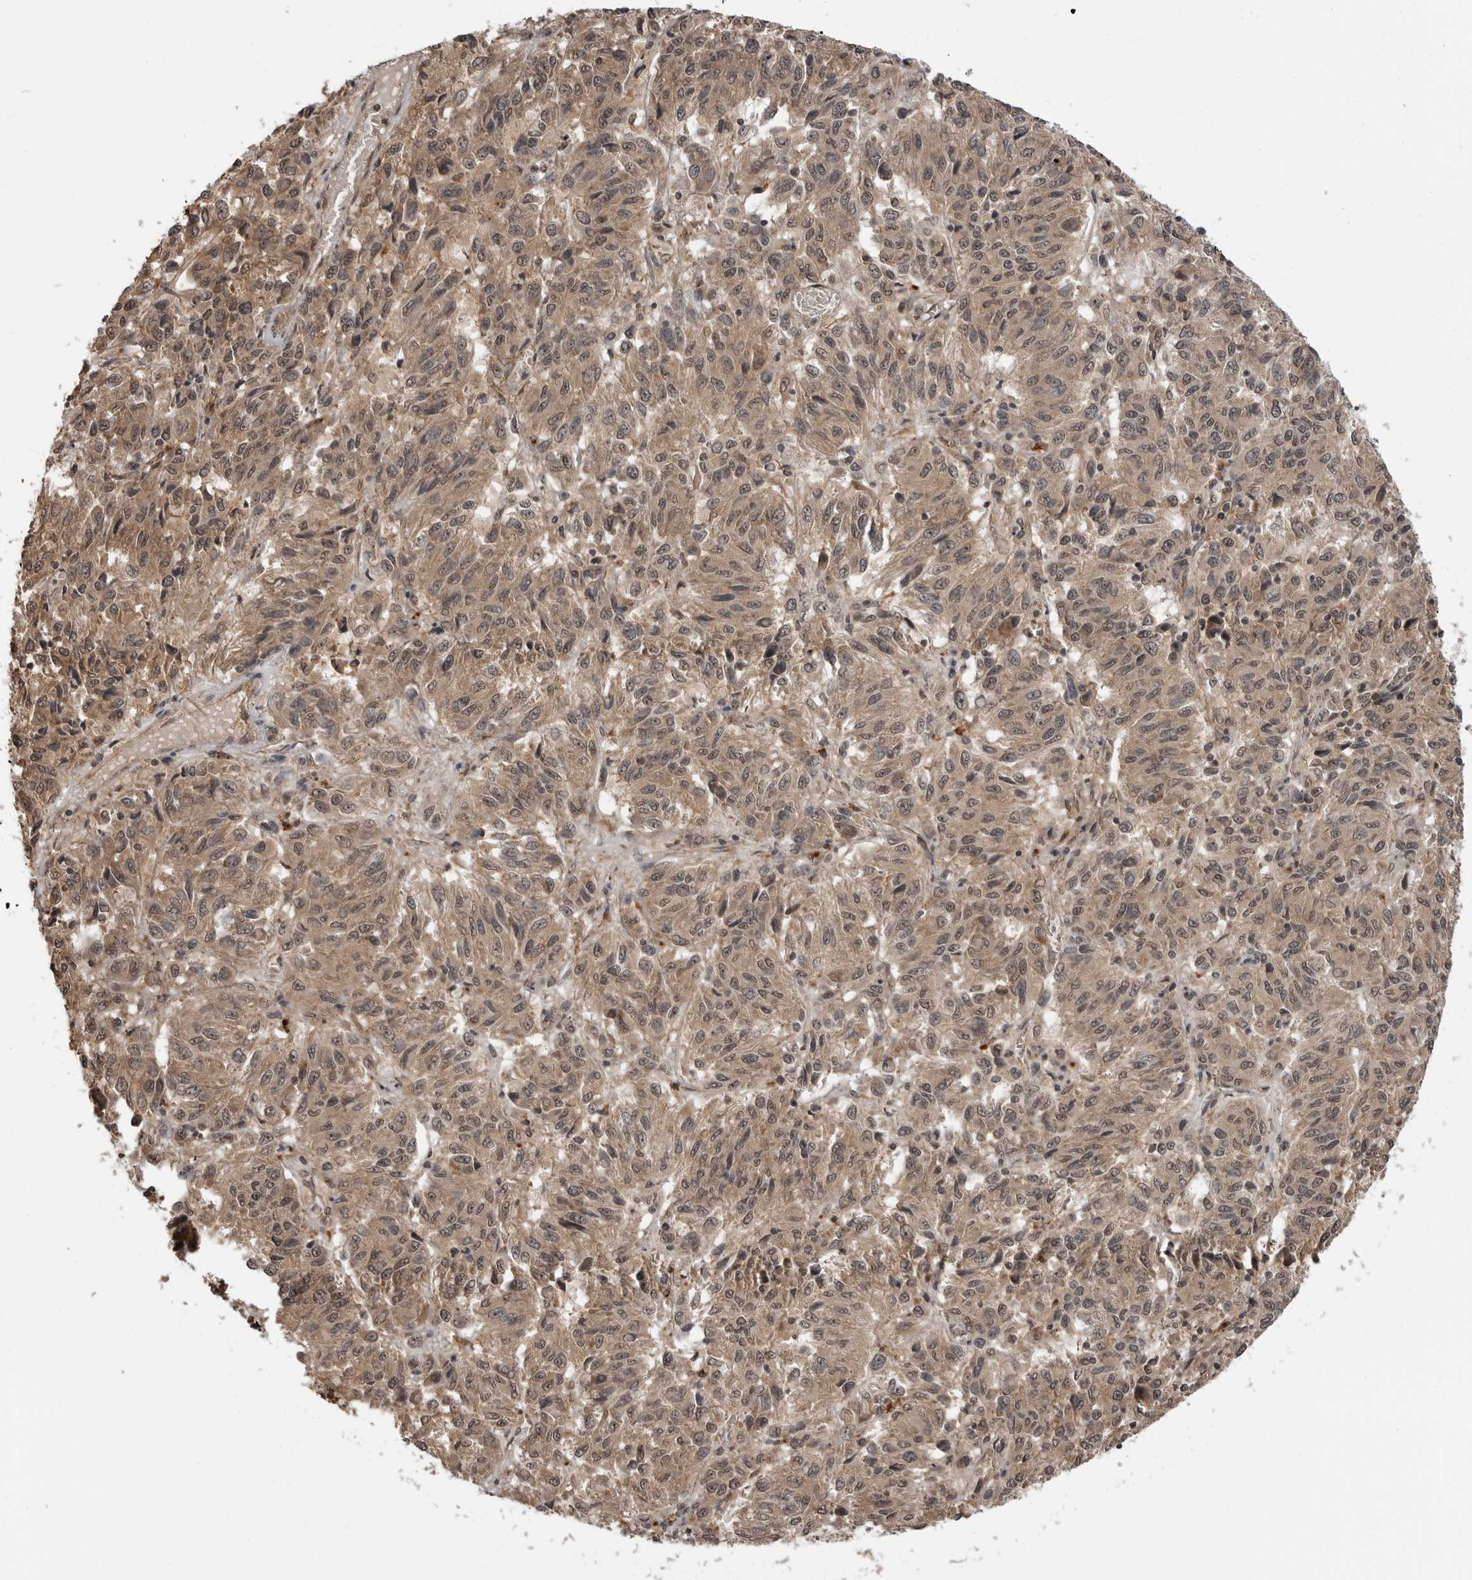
{"staining": {"intensity": "moderate", "quantity": "25%-75%", "location": "cytoplasmic/membranous"}, "tissue": "melanoma", "cell_type": "Tumor cells", "image_type": "cancer", "snomed": [{"axis": "morphology", "description": "Malignant melanoma, NOS"}, {"axis": "topography", "description": "Skin"}], "caption": "Melanoma was stained to show a protein in brown. There is medium levels of moderate cytoplasmic/membranous expression in approximately 25%-75% of tumor cells.", "gene": "IL24", "patient": {"sex": "female", "age": 82}}